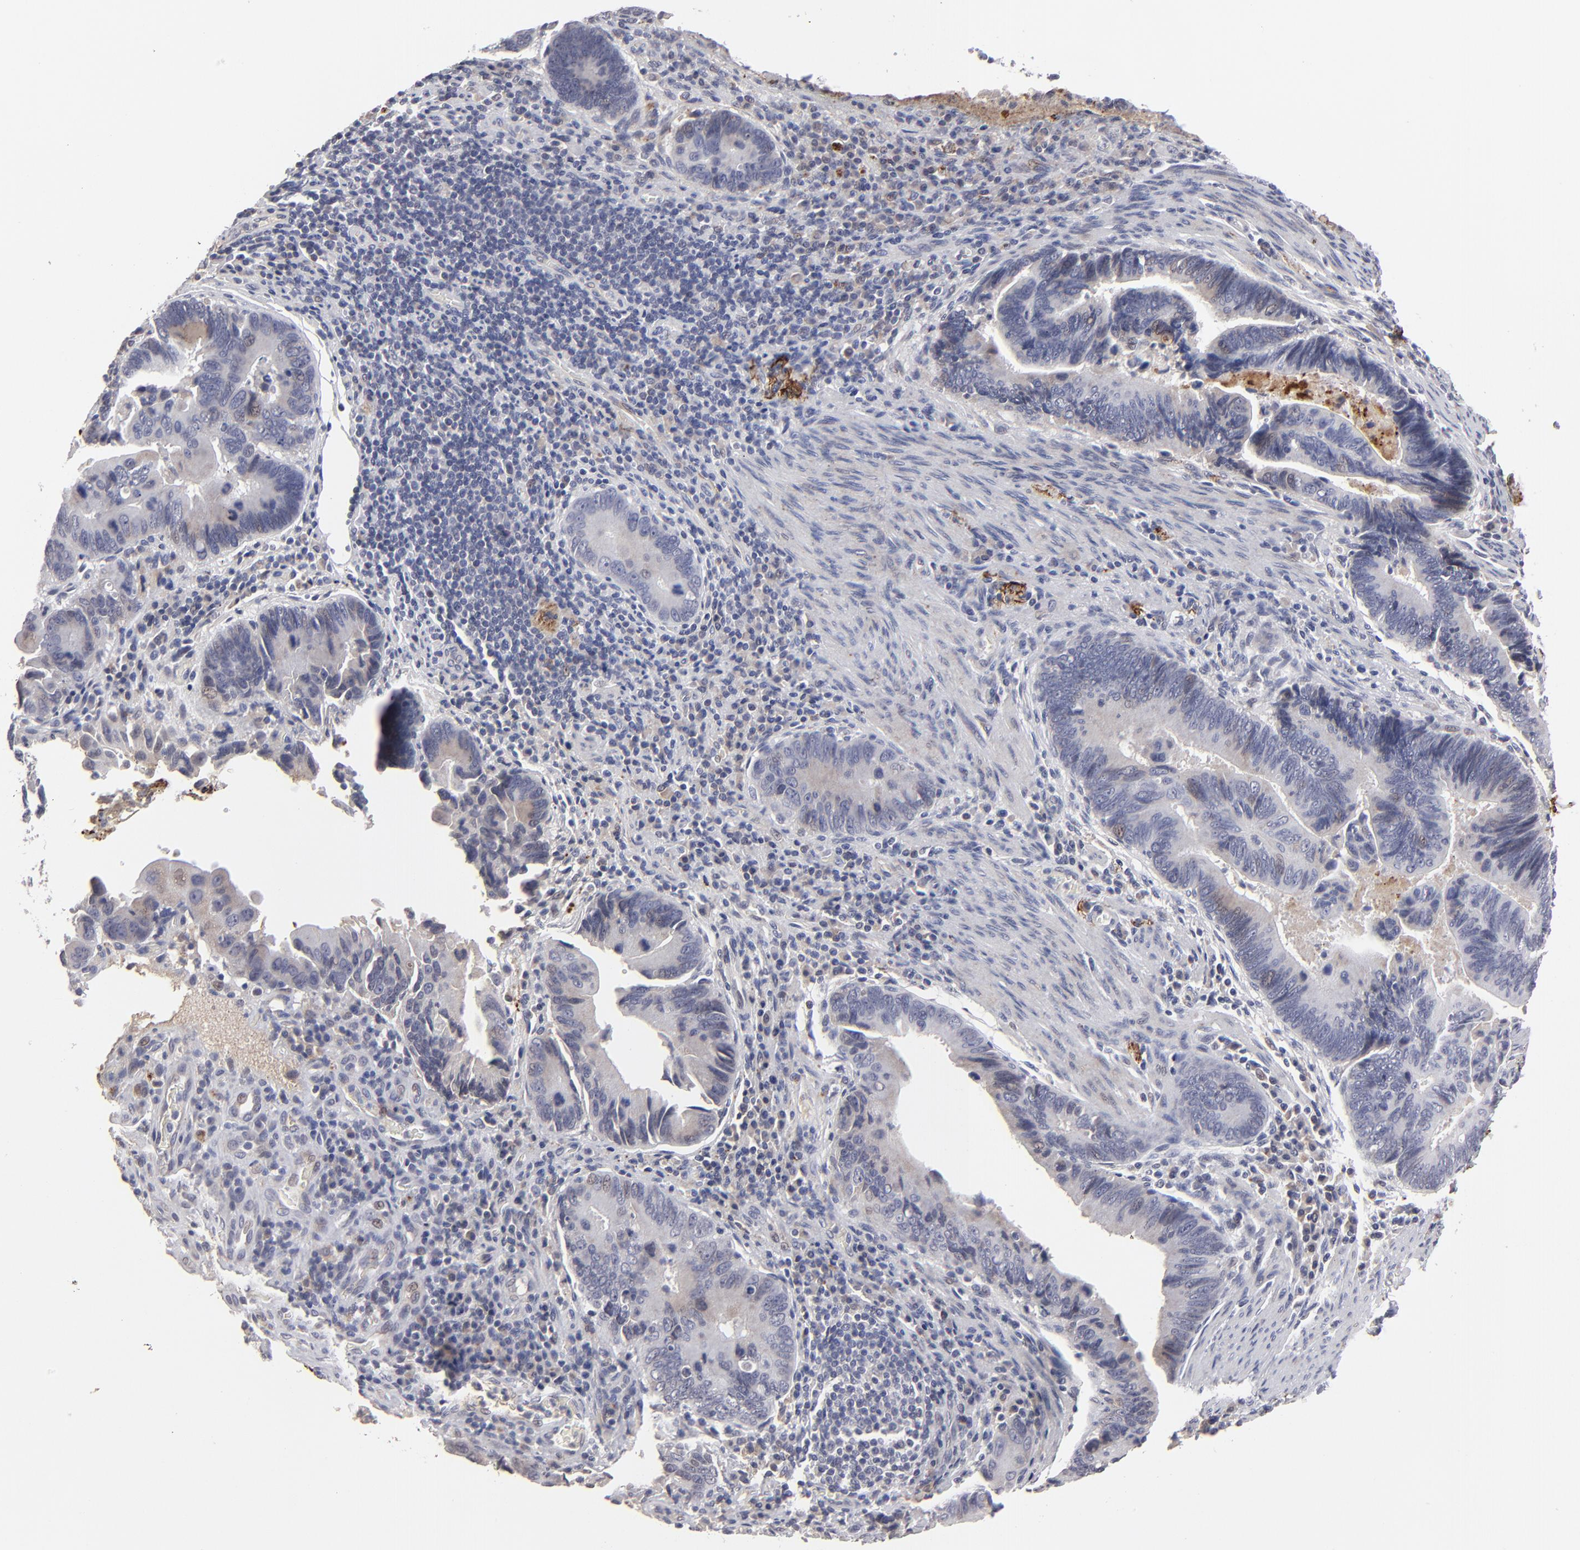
{"staining": {"intensity": "weak", "quantity": "<25%", "location": "cytoplasmic/membranous"}, "tissue": "pancreatic cancer", "cell_type": "Tumor cells", "image_type": "cancer", "snomed": [{"axis": "morphology", "description": "Adenocarcinoma, NOS"}, {"axis": "topography", "description": "Pancreas"}], "caption": "Histopathology image shows no significant protein positivity in tumor cells of pancreatic cancer (adenocarcinoma). Nuclei are stained in blue.", "gene": "GPM6B", "patient": {"sex": "female", "age": 70}}